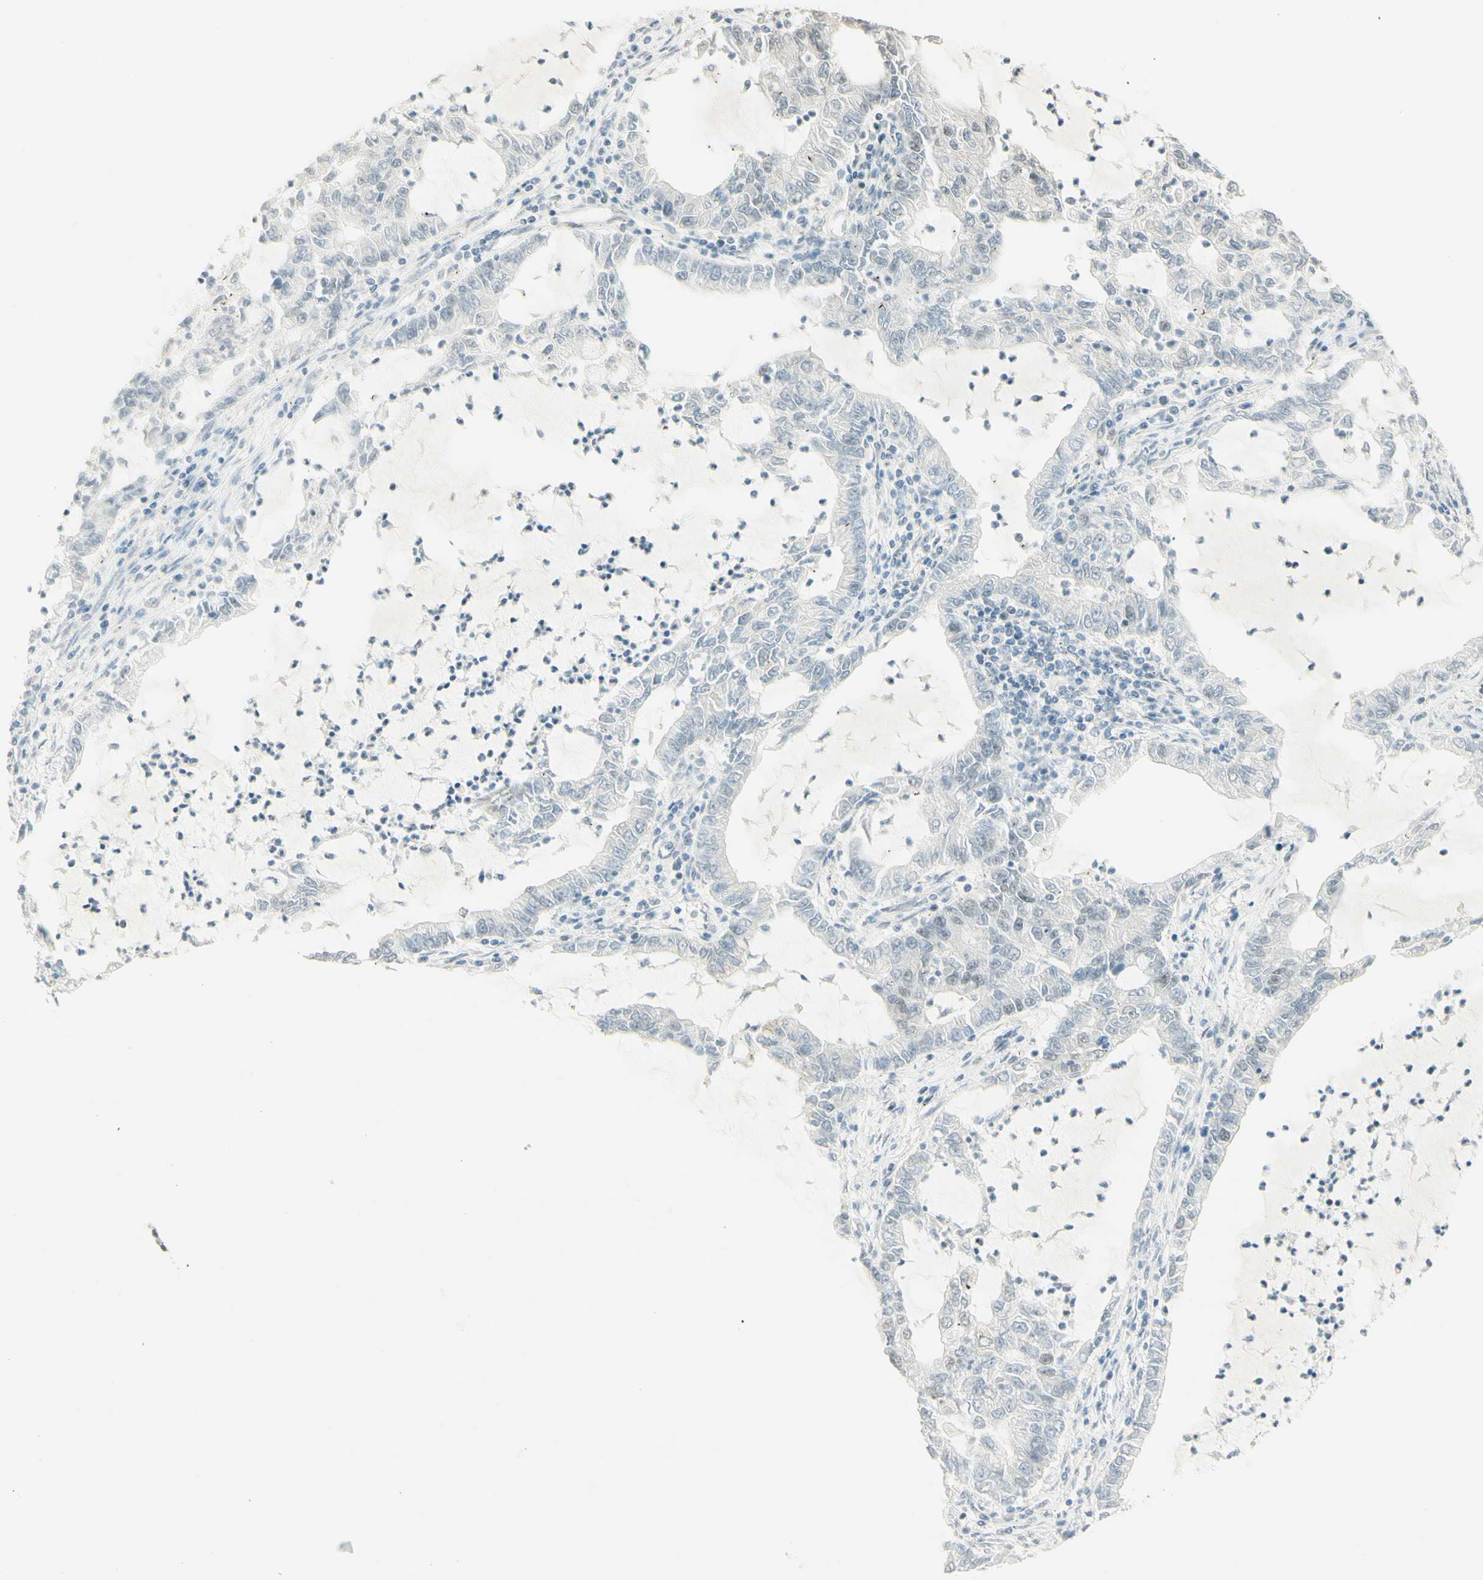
{"staining": {"intensity": "negative", "quantity": "none", "location": "none"}, "tissue": "lung cancer", "cell_type": "Tumor cells", "image_type": "cancer", "snomed": [{"axis": "morphology", "description": "Adenocarcinoma, NOS"}, {"axis": "topography", "description": "Lung"}], "caption": "Immunohistochemical staining of human adenocarcinoma (lung) demonstrates no significant expression in tumor cells.", "gene": "PMS2", "patient": {"sex": "female", "age": 51}}